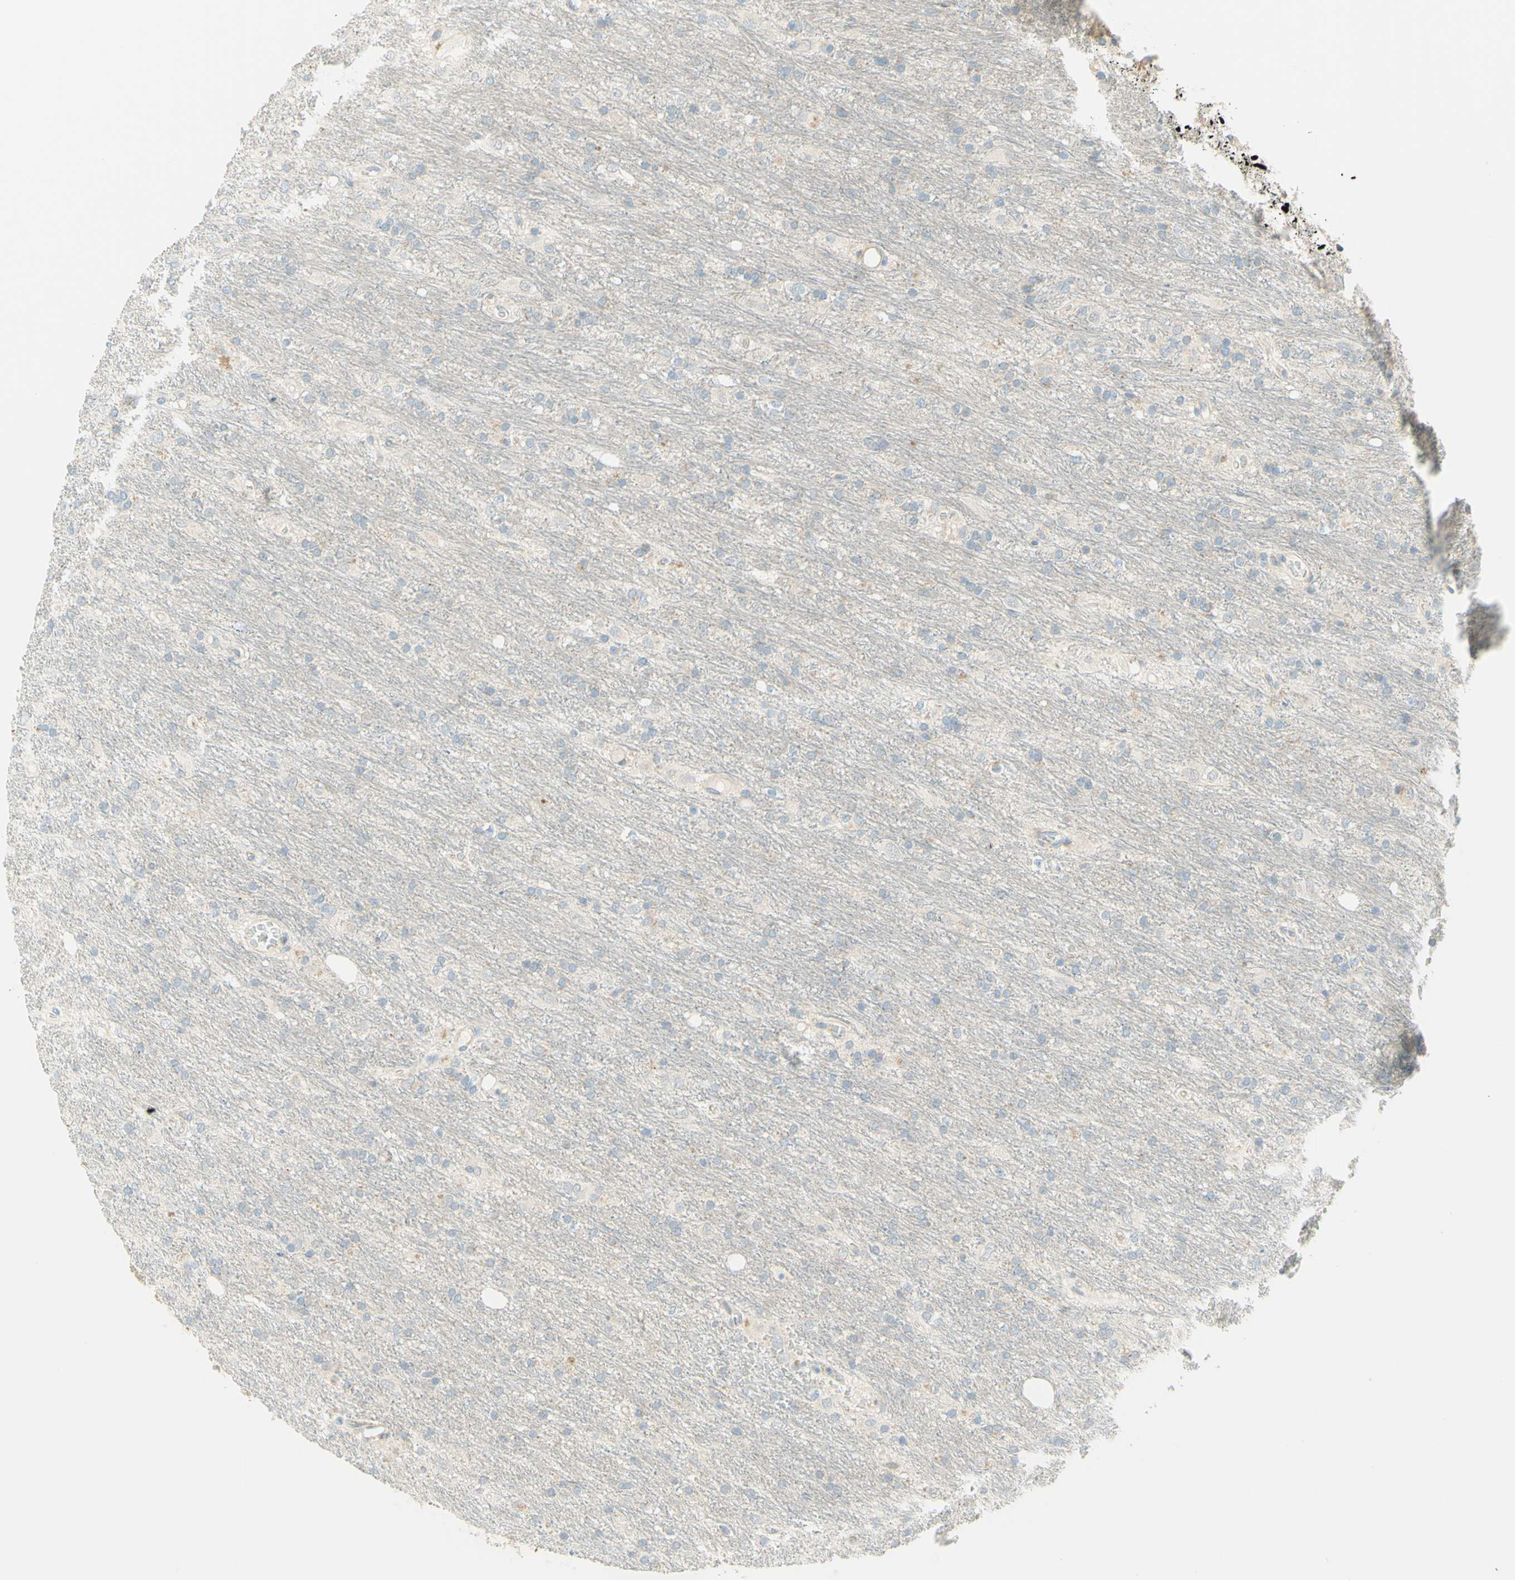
{"staining": {"intensity": "negative", "quantity": "none", "location": "none"}, "tissue": "glioma", "cell_type": "Tumor cells", "image_type": "cancer", "snomed": [{"axis": "morphology", "description": "Glioma, malignant, Low grade"}, {"axis": "topography", "description": "Brain"}], "caption": "IHC image of malignant glioma (low-grade) stained for a protein (brown), which displays no positivity in tumor cells.", "gene": "PROM1", "patient": {"sex": "male", "age": 77}}